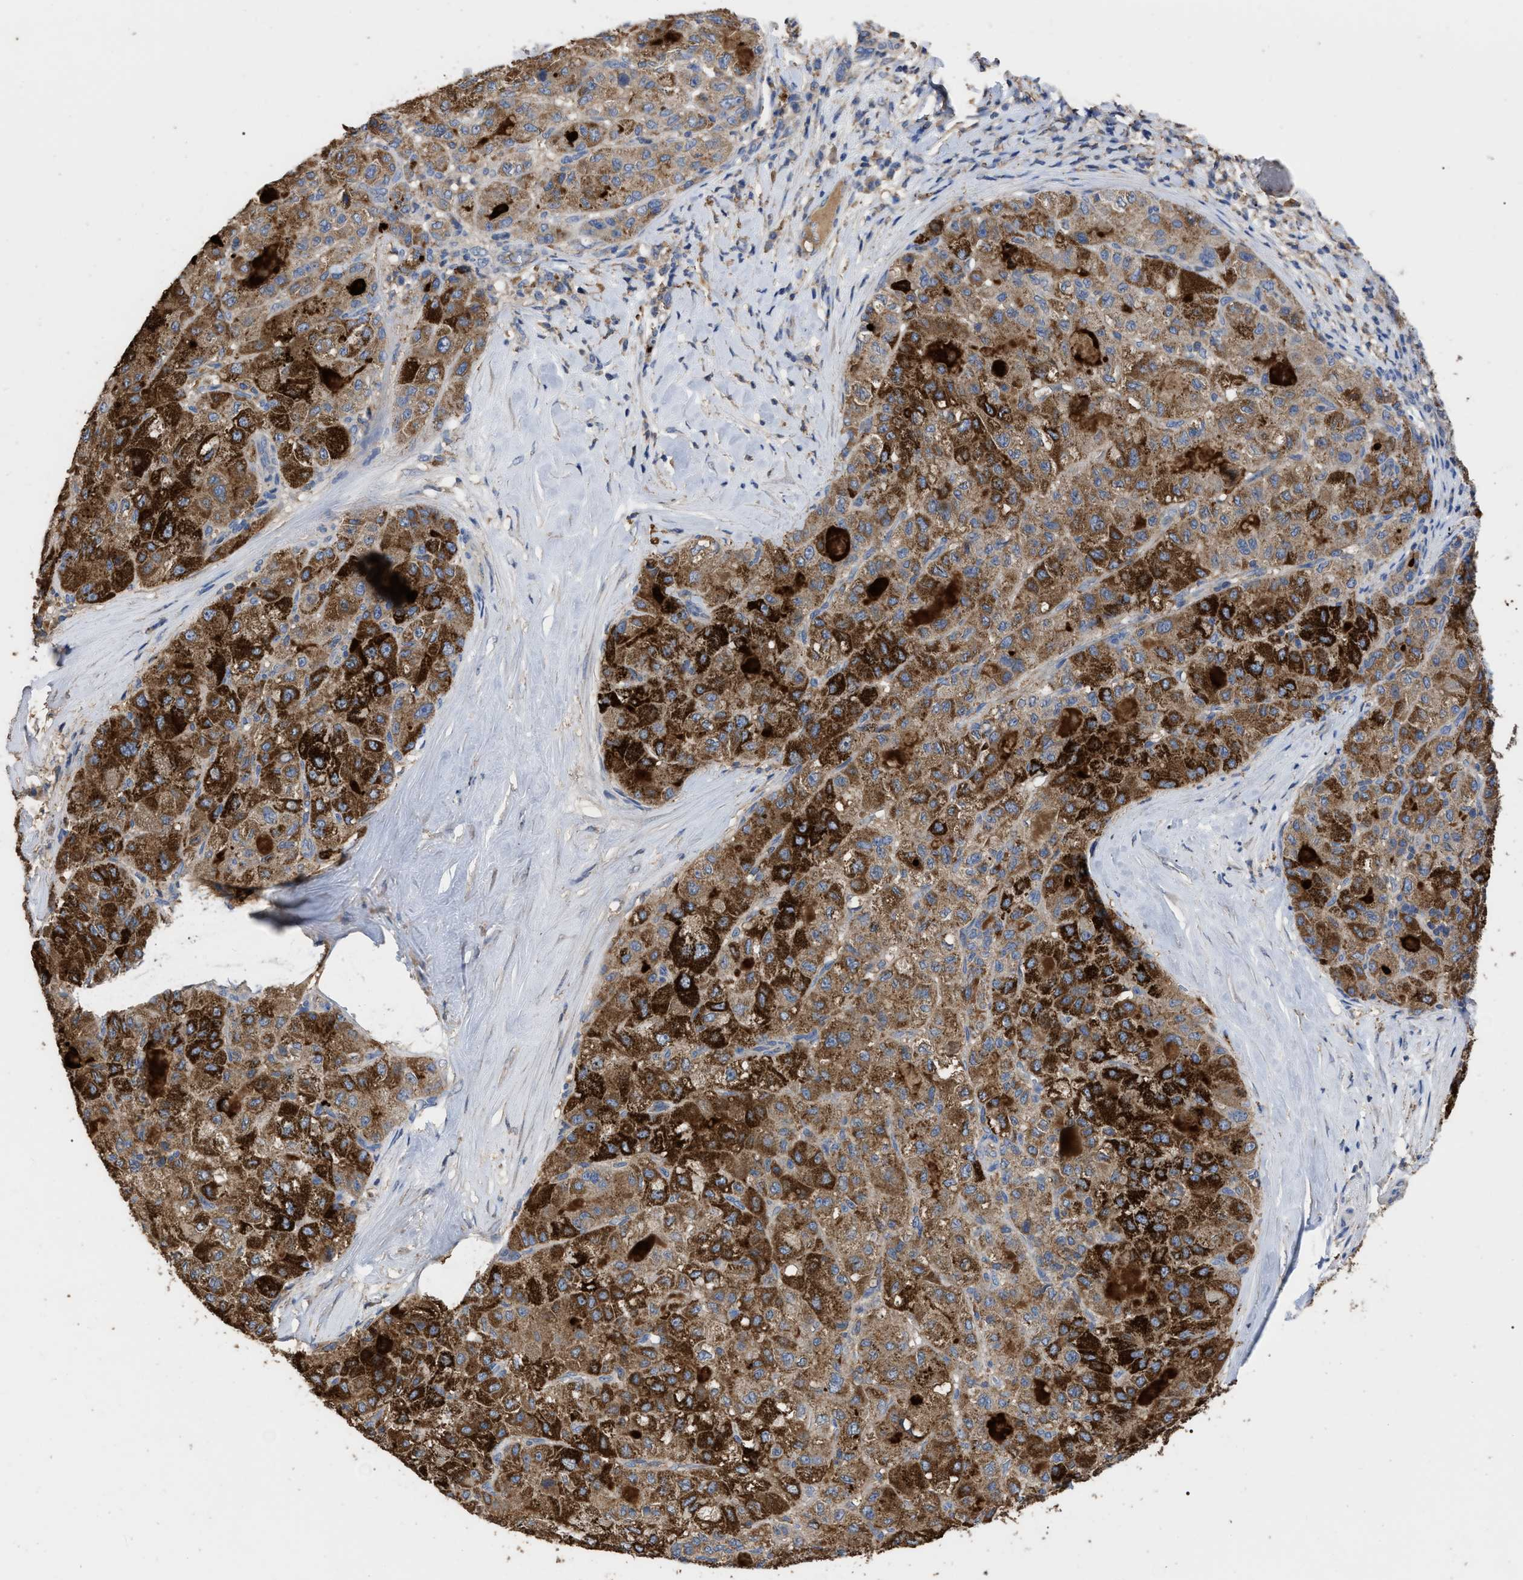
{"staining": {"intensity": "strong", "quantity": ">75%", "location": "cytoplasmic/membranous"}, "tissue": "liver cancer", "cell_type": "Tumor cells", "image_type": "cancer", "snomed": [{"axis": "morphology", "description": "Carcinoma, Hepatocellular, NOS"}, {"axis": "topography", "description": "Liver"}], "caption": "Immunohistochemical staining of liver cancer shows strong cytoplasmic/membranous protein positivity in about >75% of tumor cells. The protein of interest is stained brown, and the nuclei are stained in blue (DAB (3,3'-diaminobenzidine) IHC with brightfield microscopy, high magnification).", "gene": "GPR179", "patient": {"sex": "male", "age": 80}}